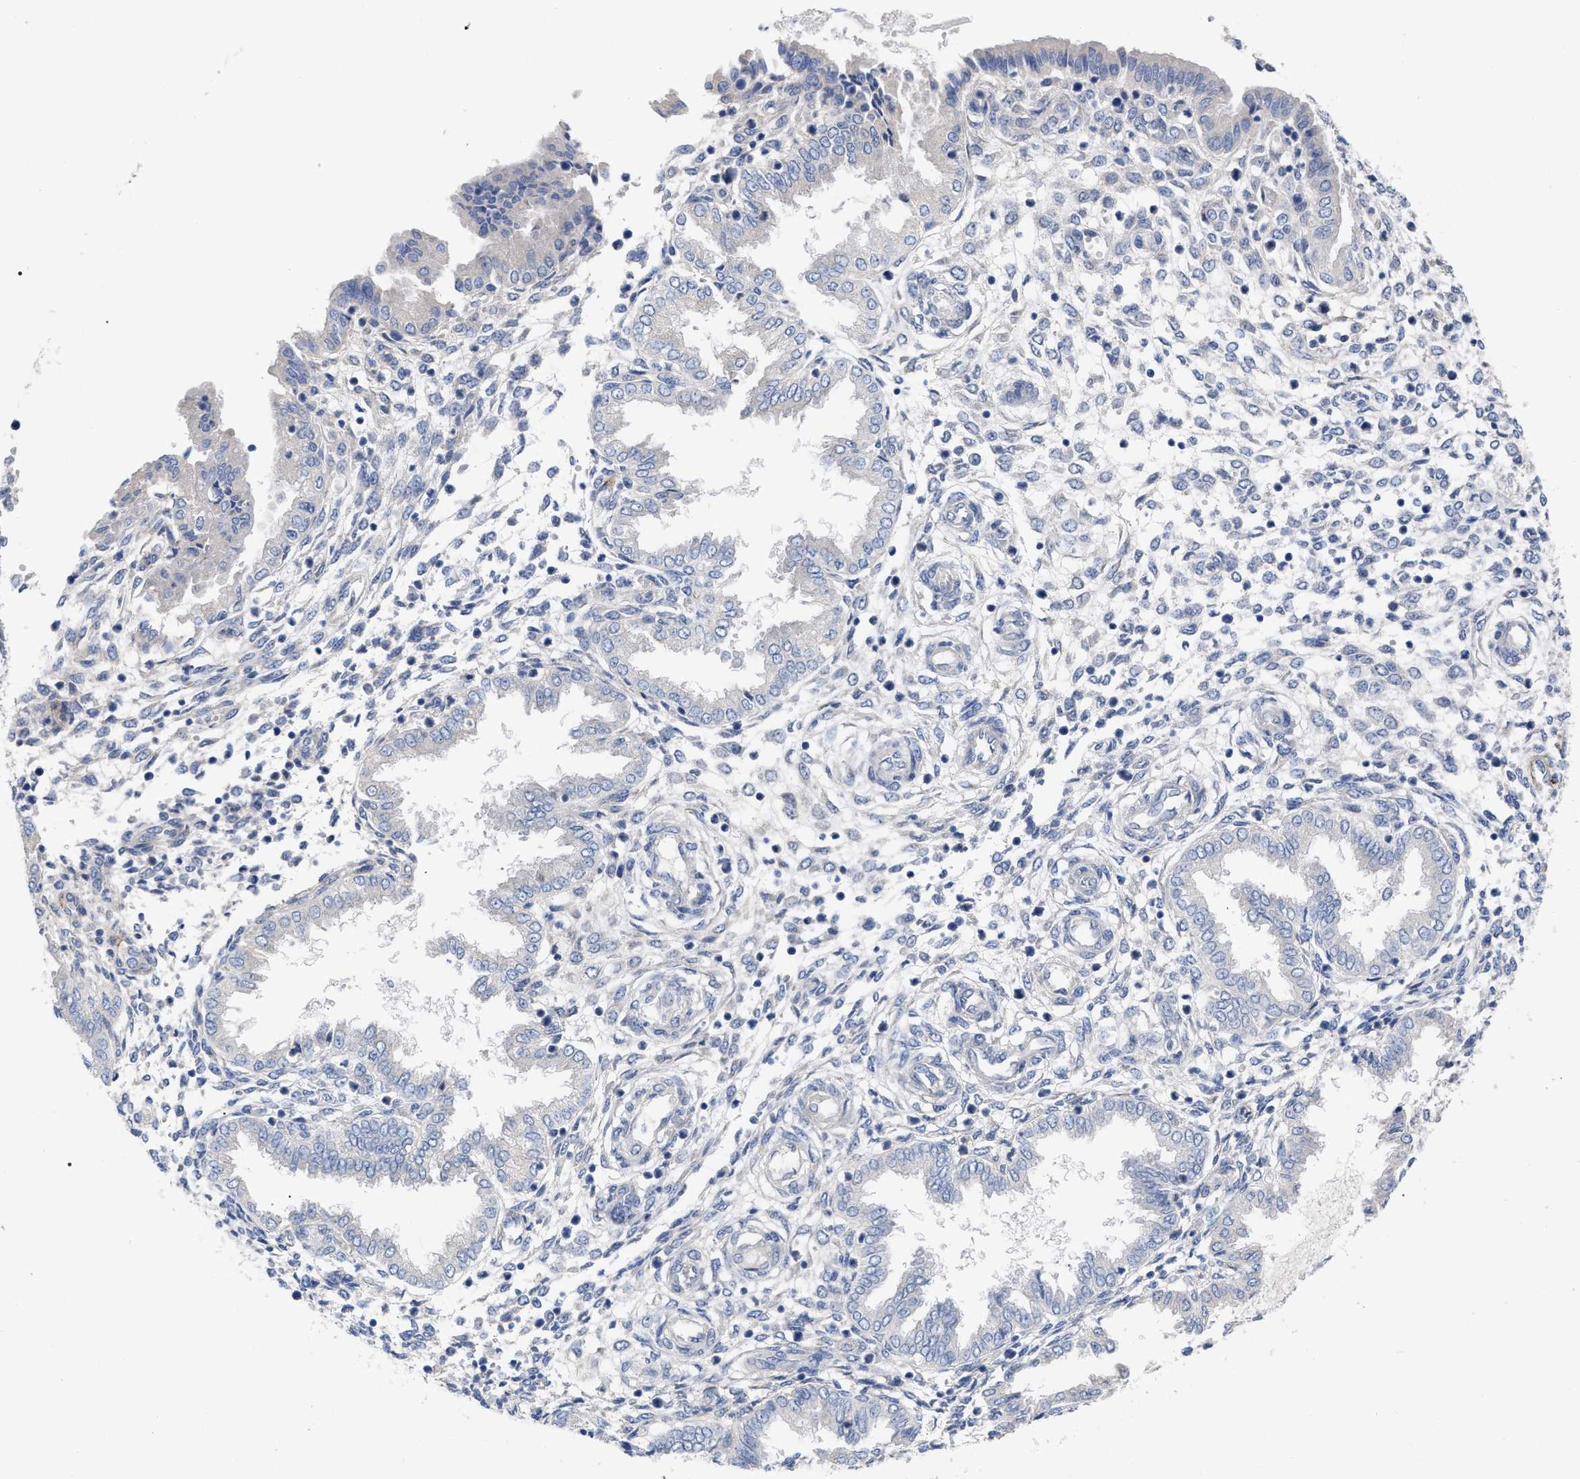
{"staining": {"intensity": "negative", "quantity": "none", "location": "none"}, "tissue": "endometrium", "cell_type": "Cells in endometrial stroma", "image_type": "normal", "snomed": [{"axis": "morphology", "description": "Normal tissue, NOS"}, {"axis": "topography", "description": "Endometrium"}], "caption": "The histopathology image reveals no staining of cells in endometrial stroma in benign endometrium. (DAB (3,3'-diaminobenzidine) immunohistochemistry (IHC), high magnification).", "gene": "HAPLN1", "patient": {"sex": "female", "age": 33}}